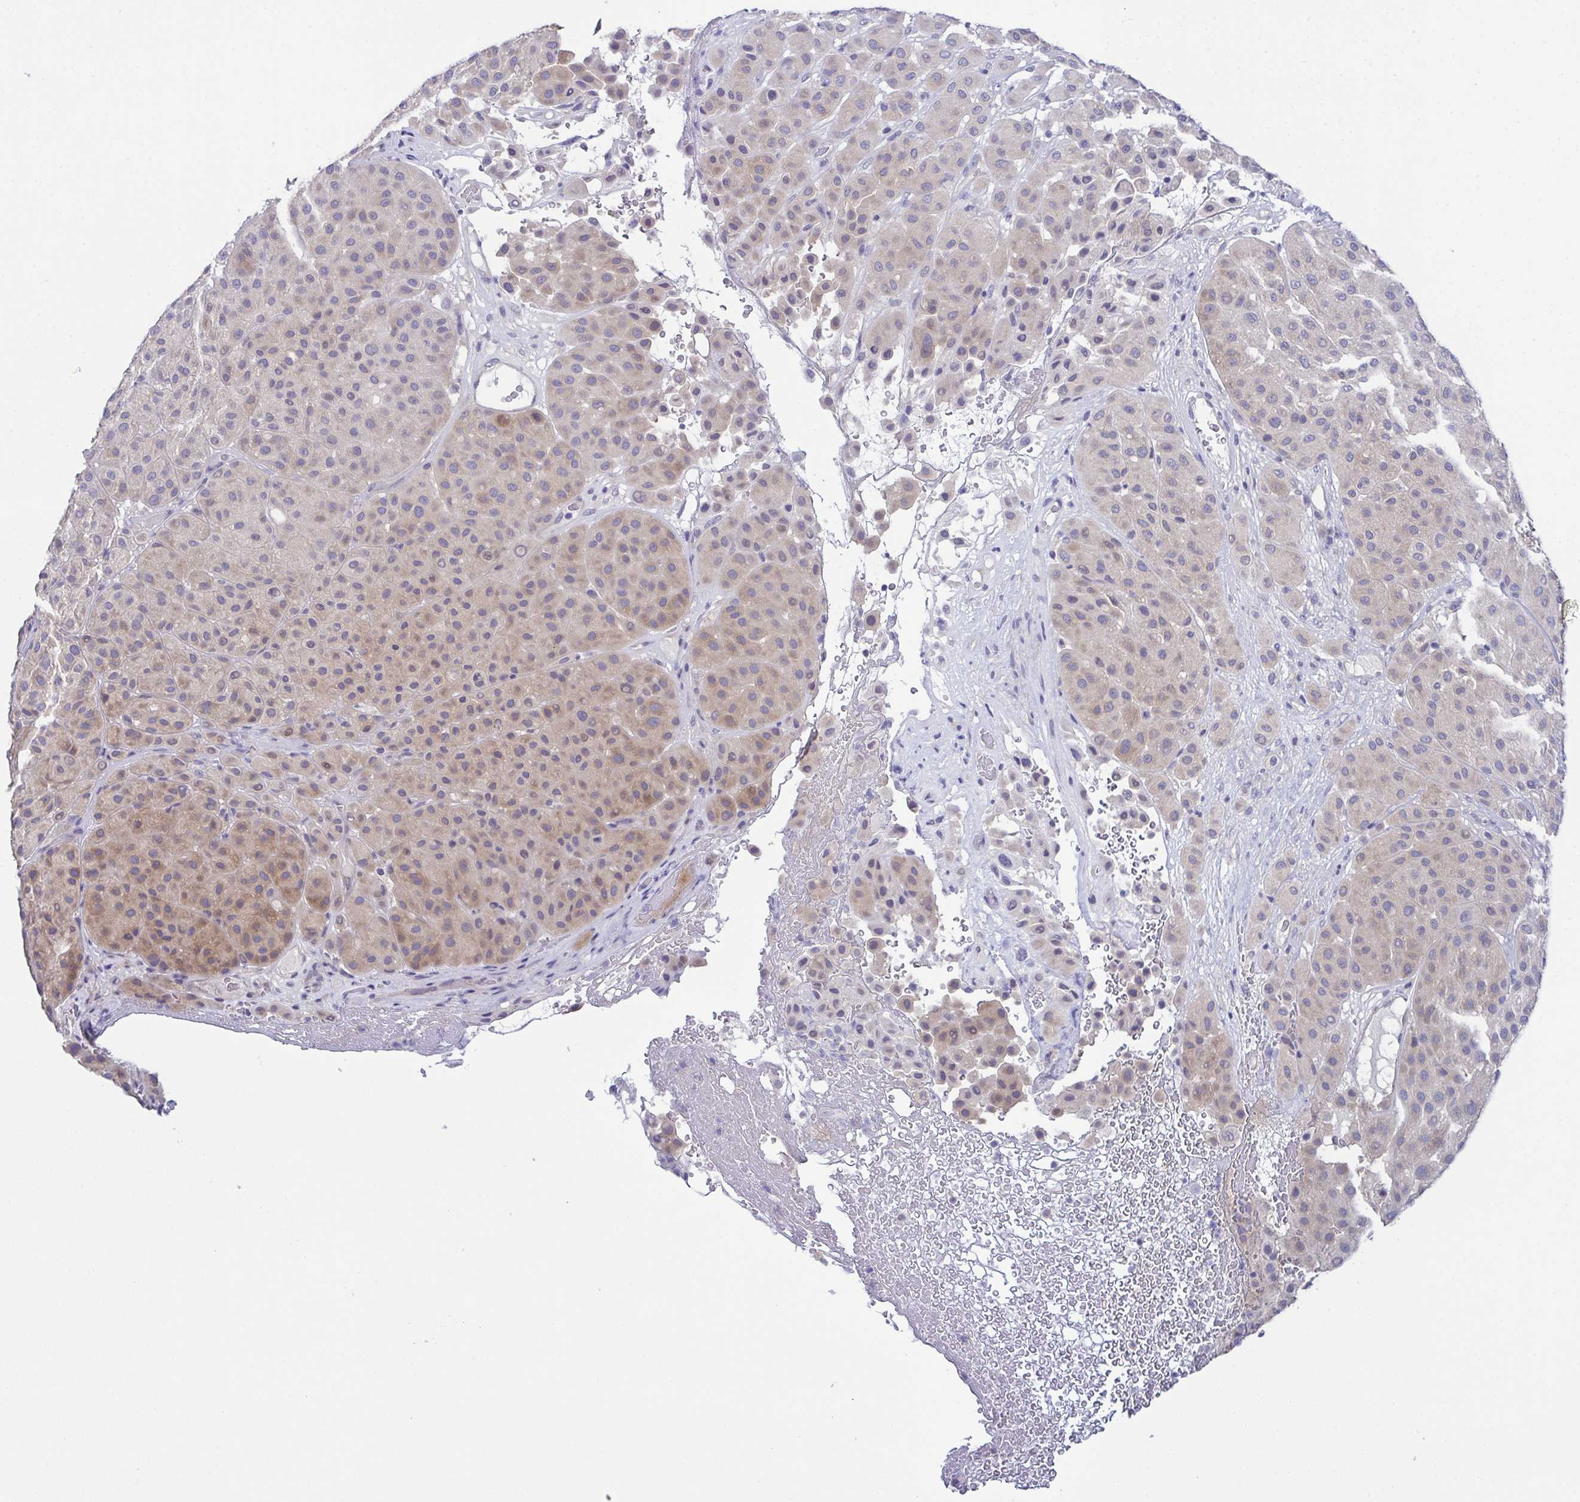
{"staining": {"intensity": "weak", "quantity": "25%-75%", "location": "cytoplasmic/membranous"}, "tissue": "melanoma", "cell_type": "Tumor cells", "image_type": "cancer", "snomed": [{"axis": "morphology", "description": "Malignant melanoma, Metastatic site"}, {"axis": "topography", "description": "Smooth muscle"}], "caption": "This image reveals immunohistochemistry (IHC) staining of human malignant melanoma (metastatic site), with low weak cytoplasmic/membranous expression in approximately 25%-75% of tumor cells.", "gene": "CFAP97D1", "patient": {"sex": "male", "age": 41}}